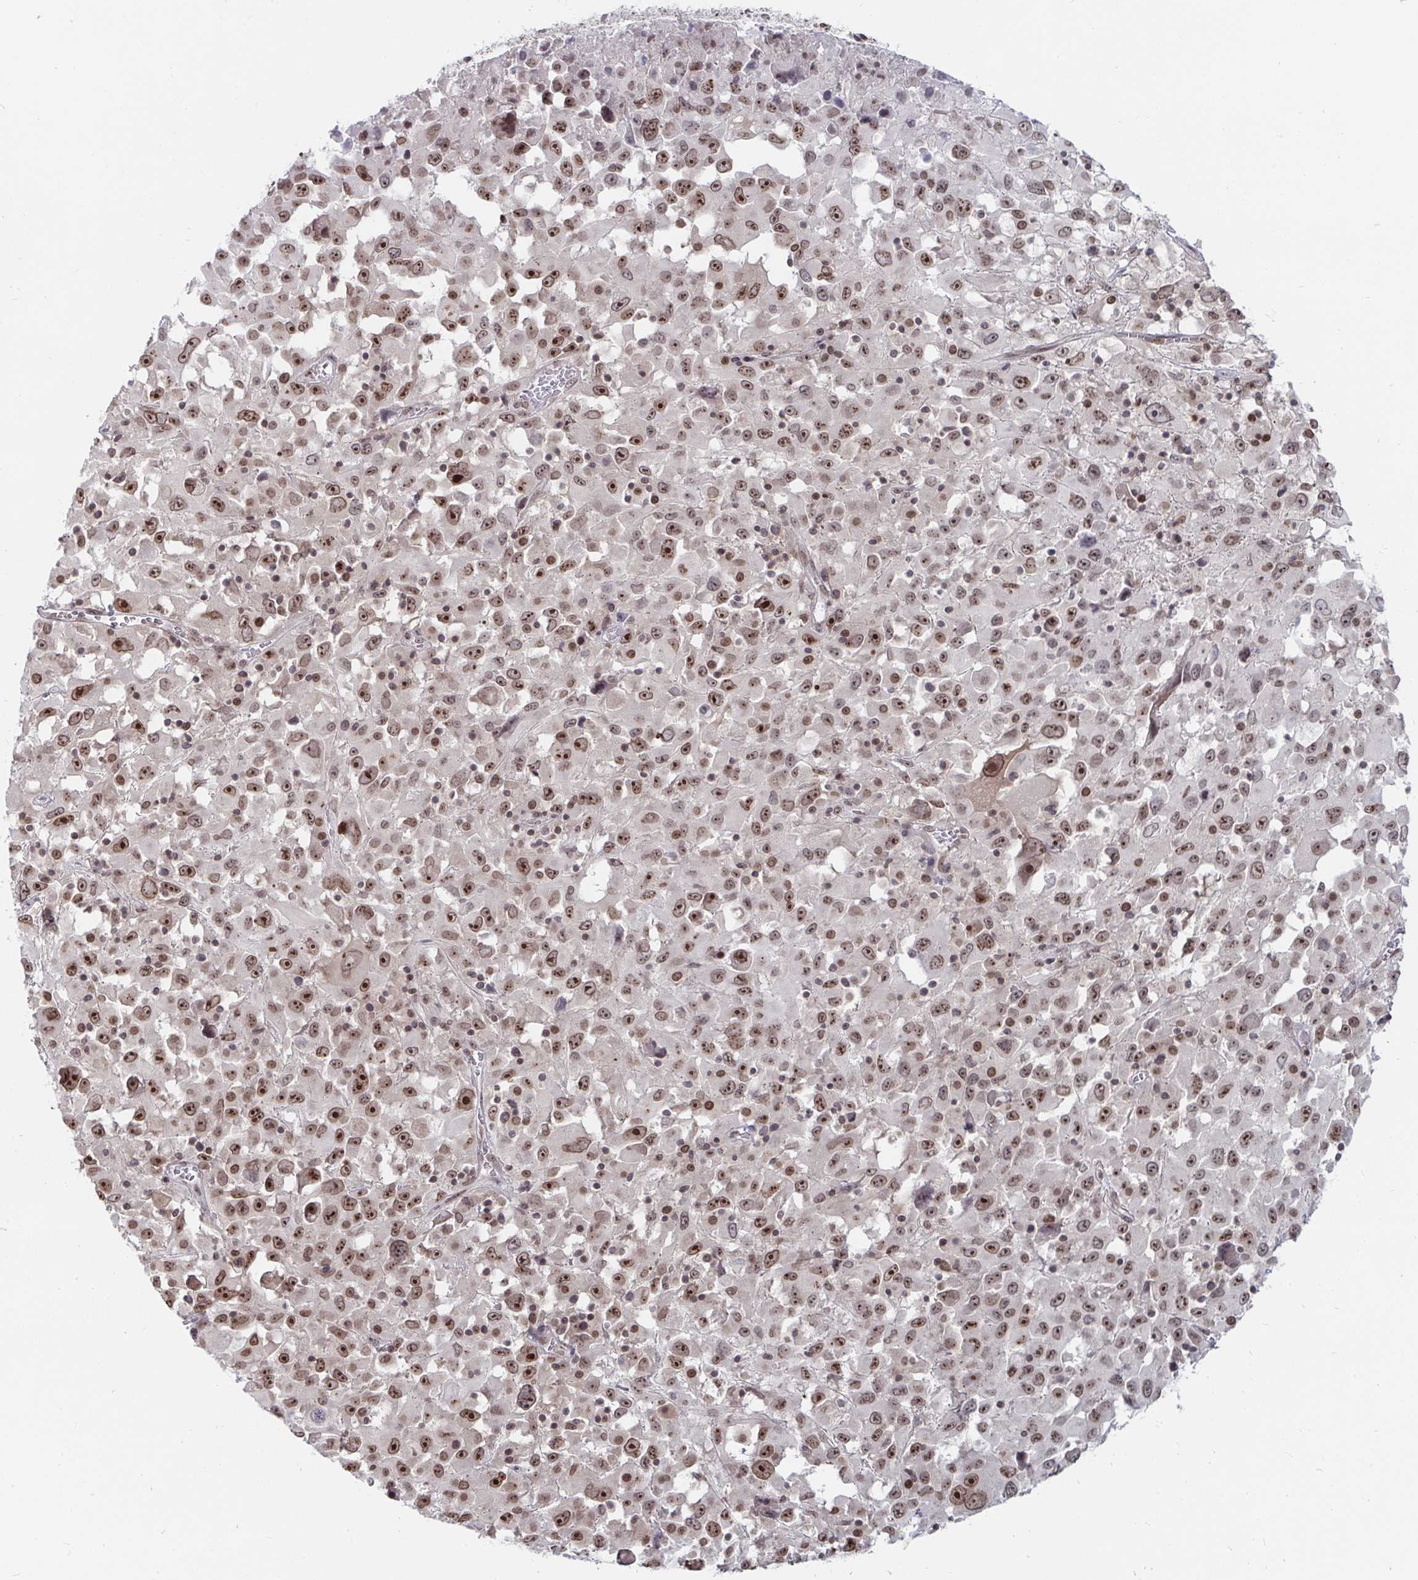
{"staining": {"intensity": "moderate", "quantity": ">75%", "location": "nuclear"}, "tissue": "melanoma", "cell_type": "Tumor cells", "image_type": "cancer", "snomed": [{"axis": "morphology", "description": "Malignant melanoma, Metastatic site"}, {"axis": "topography", "description": "Soft tissue"}], "caption": "Protein analysis of melanoma tissue shows moderate nuclear positivity in approximately >75% of tumor cells. (DAB (3,3'-diaminobenzidine) = brown stain, brightfield microscopy at high magnification).", "gene": "TRIP12", "patient": {"sex": "male", "age": 50}}